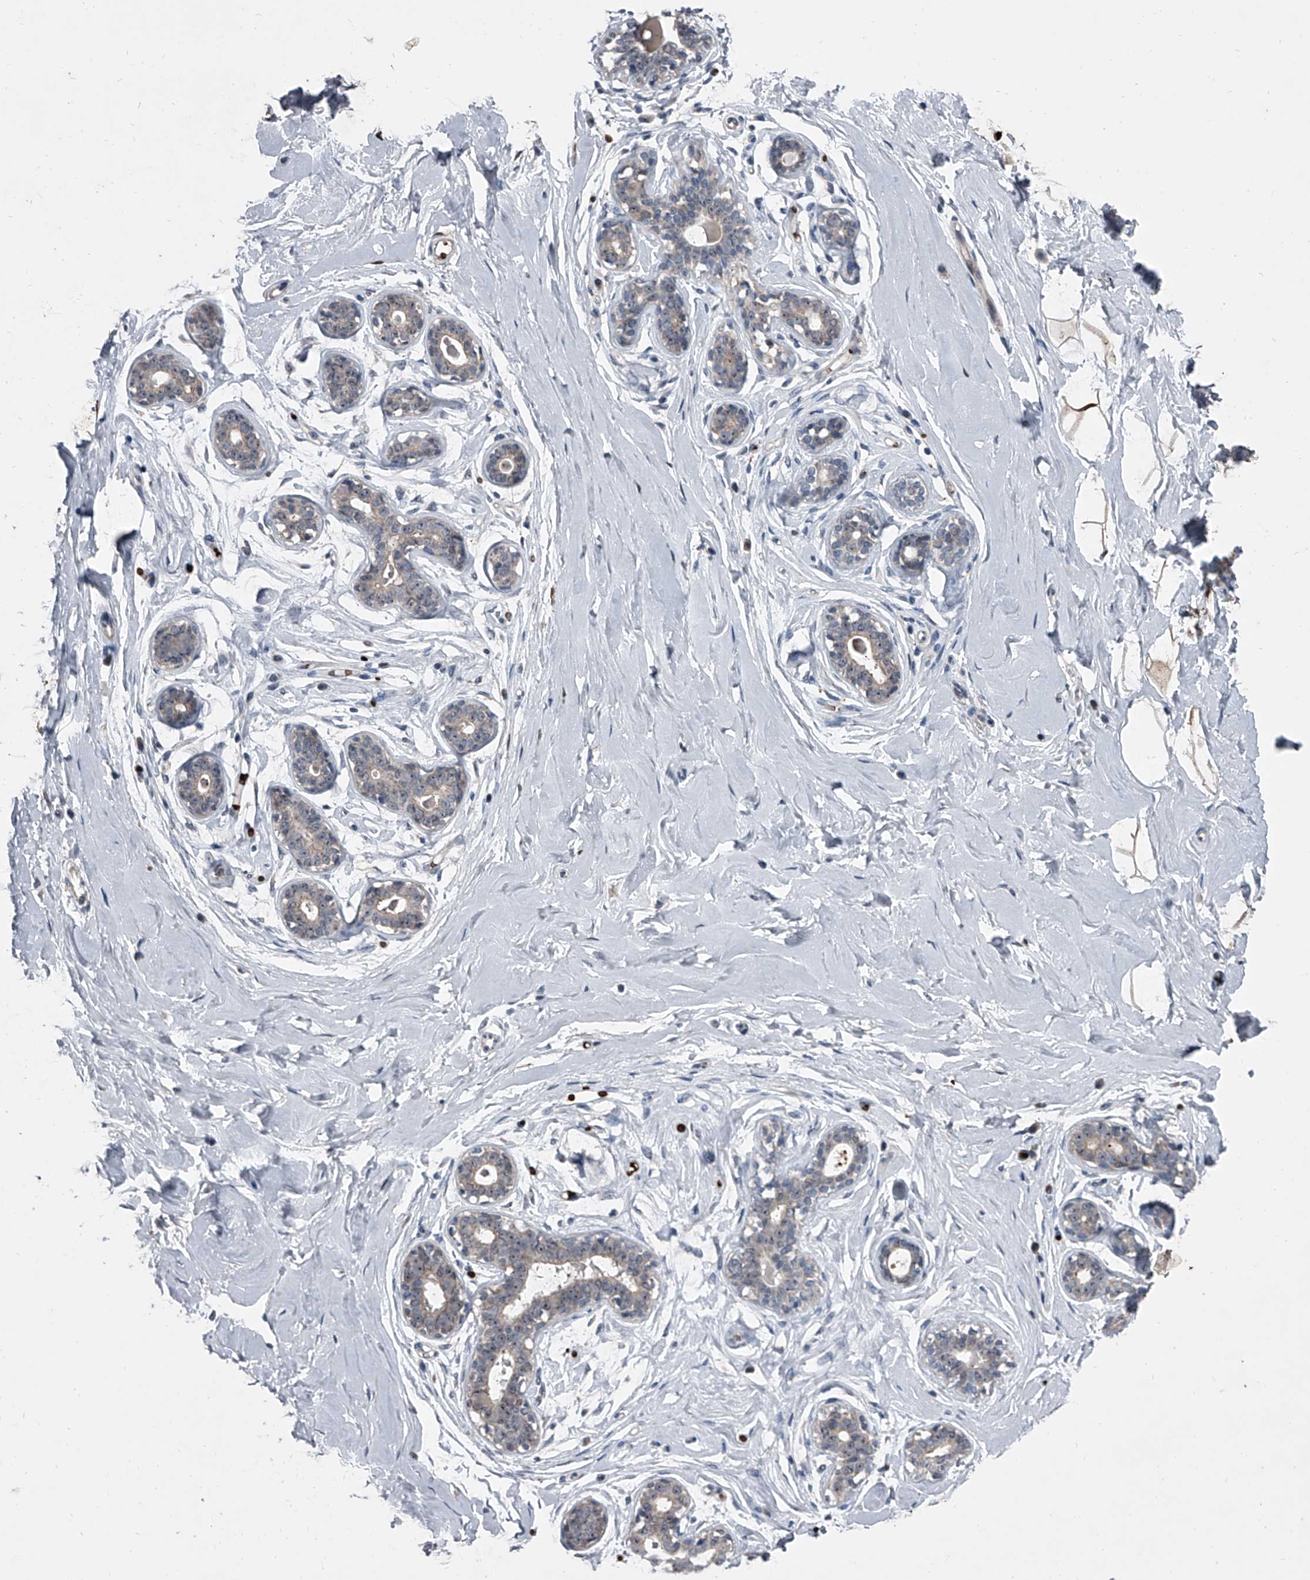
{"staining": {"intensity": "negative", "quantity": "none", "location": "none"}, "tissue": "breast", "cell_type": "Adipocytes", "image_type": "normal", "snomed": [{"axis": "morphology", "description": "Normal tissue, NOS"}, {"axis": "morphology", "description": "Adenoma, NOS"}, {"axis": "topography", "description": "Breast"}], "caption": "Image shows no protein expression in adipocytes of normal breast. Nuclei are stained in blue.", "gene": "CEP85L", "patient": {"sex": "female", "age": 23}}